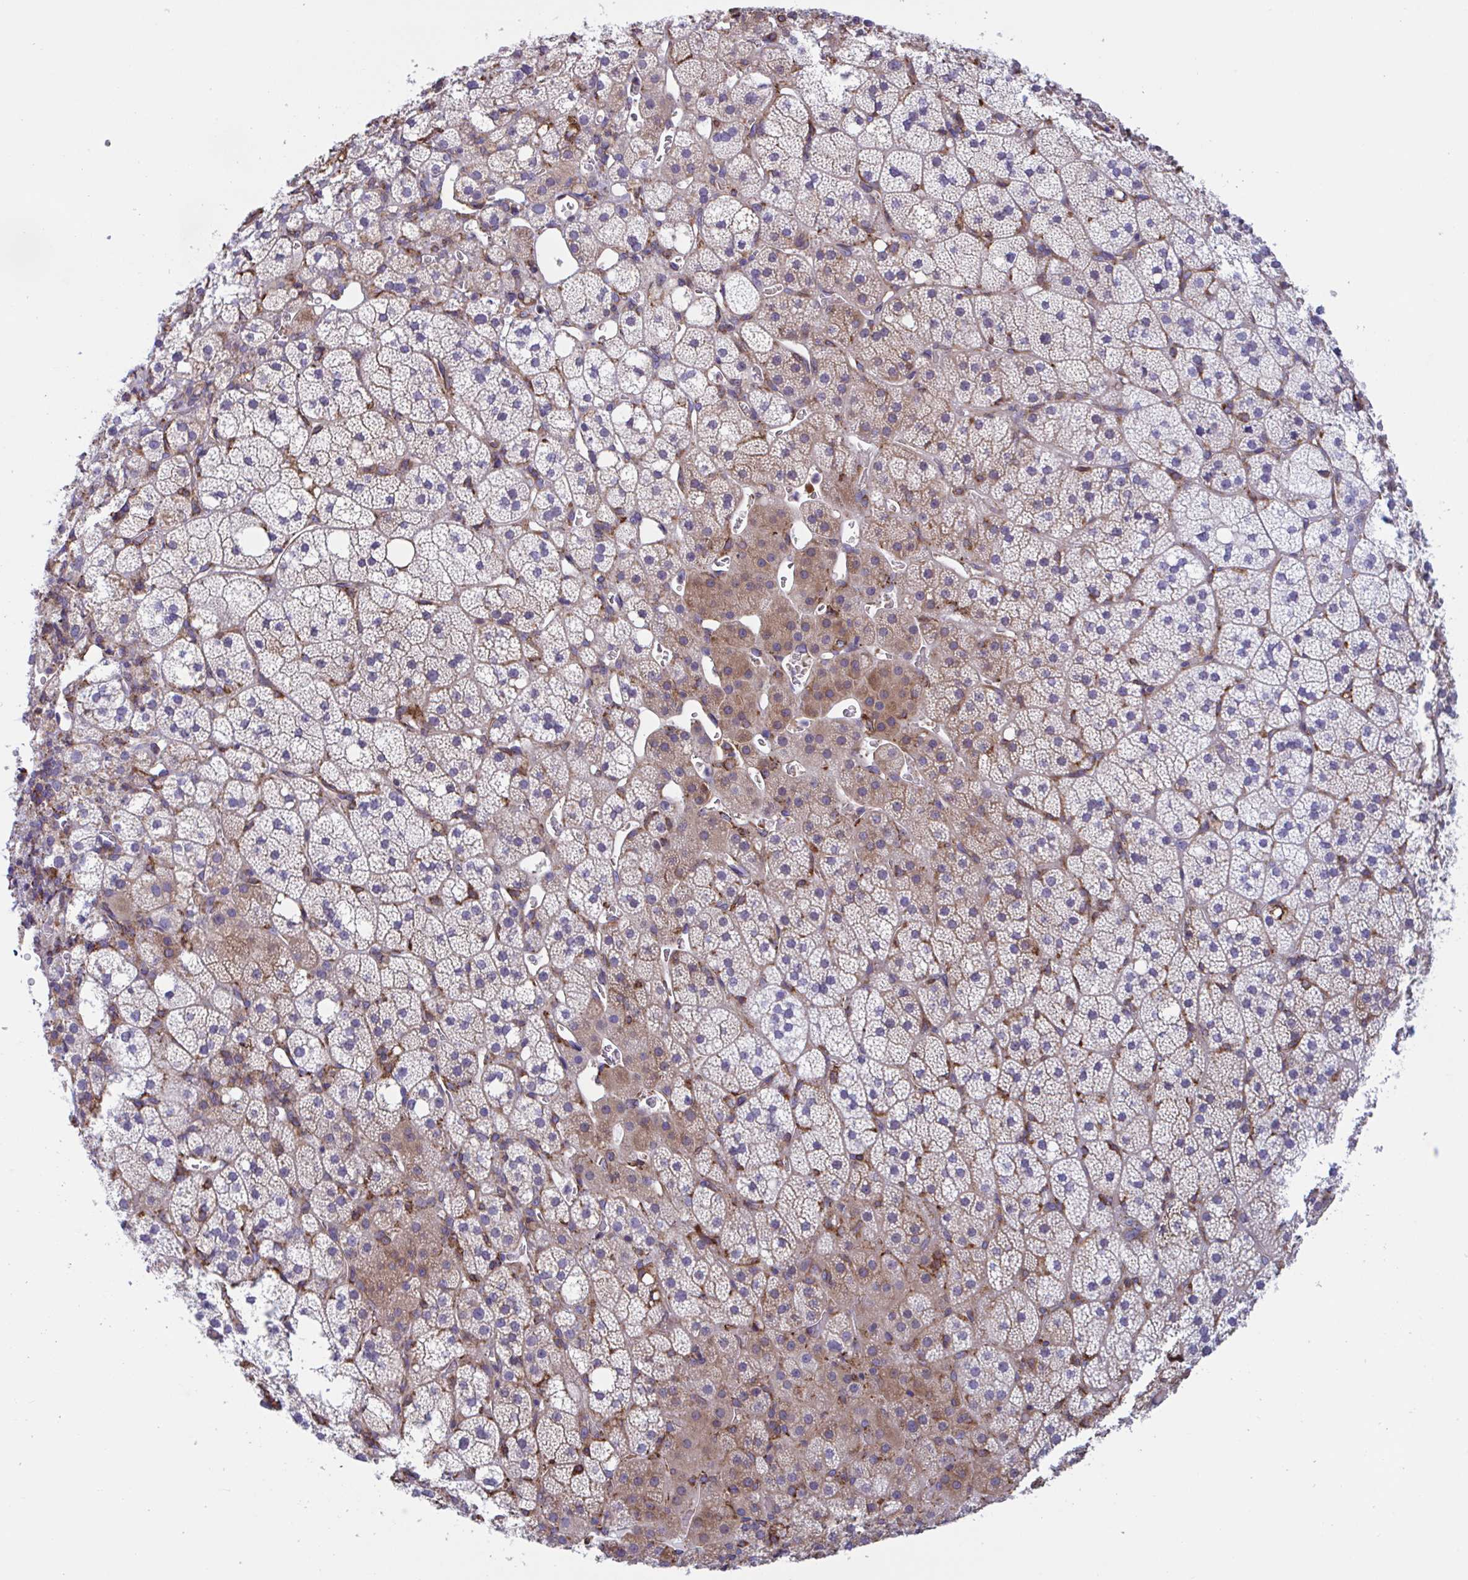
{"staining": {"intensity": "moderate", "quantity": "25%-75%", "location": "cytoplasmic/membranous"}, "tissue": "adrenal gland", "cell_type": "Glandular cells", "image_type": "normal", "snomed": [{"axis": "morphology", "description": "Normal tissue, NOS"}, {"axis": "topography", "description": "Adrenal gland"}], "caption": "A histopathology image showing moderate cytoplasmic/membranous expression in about 25%-75% of glandular cells in unremarkable adrenal gland, as visualized by brown immunohistochemical staining.", "gene": "PEAK3", "patient": {"sex": "male", "age": 53}}